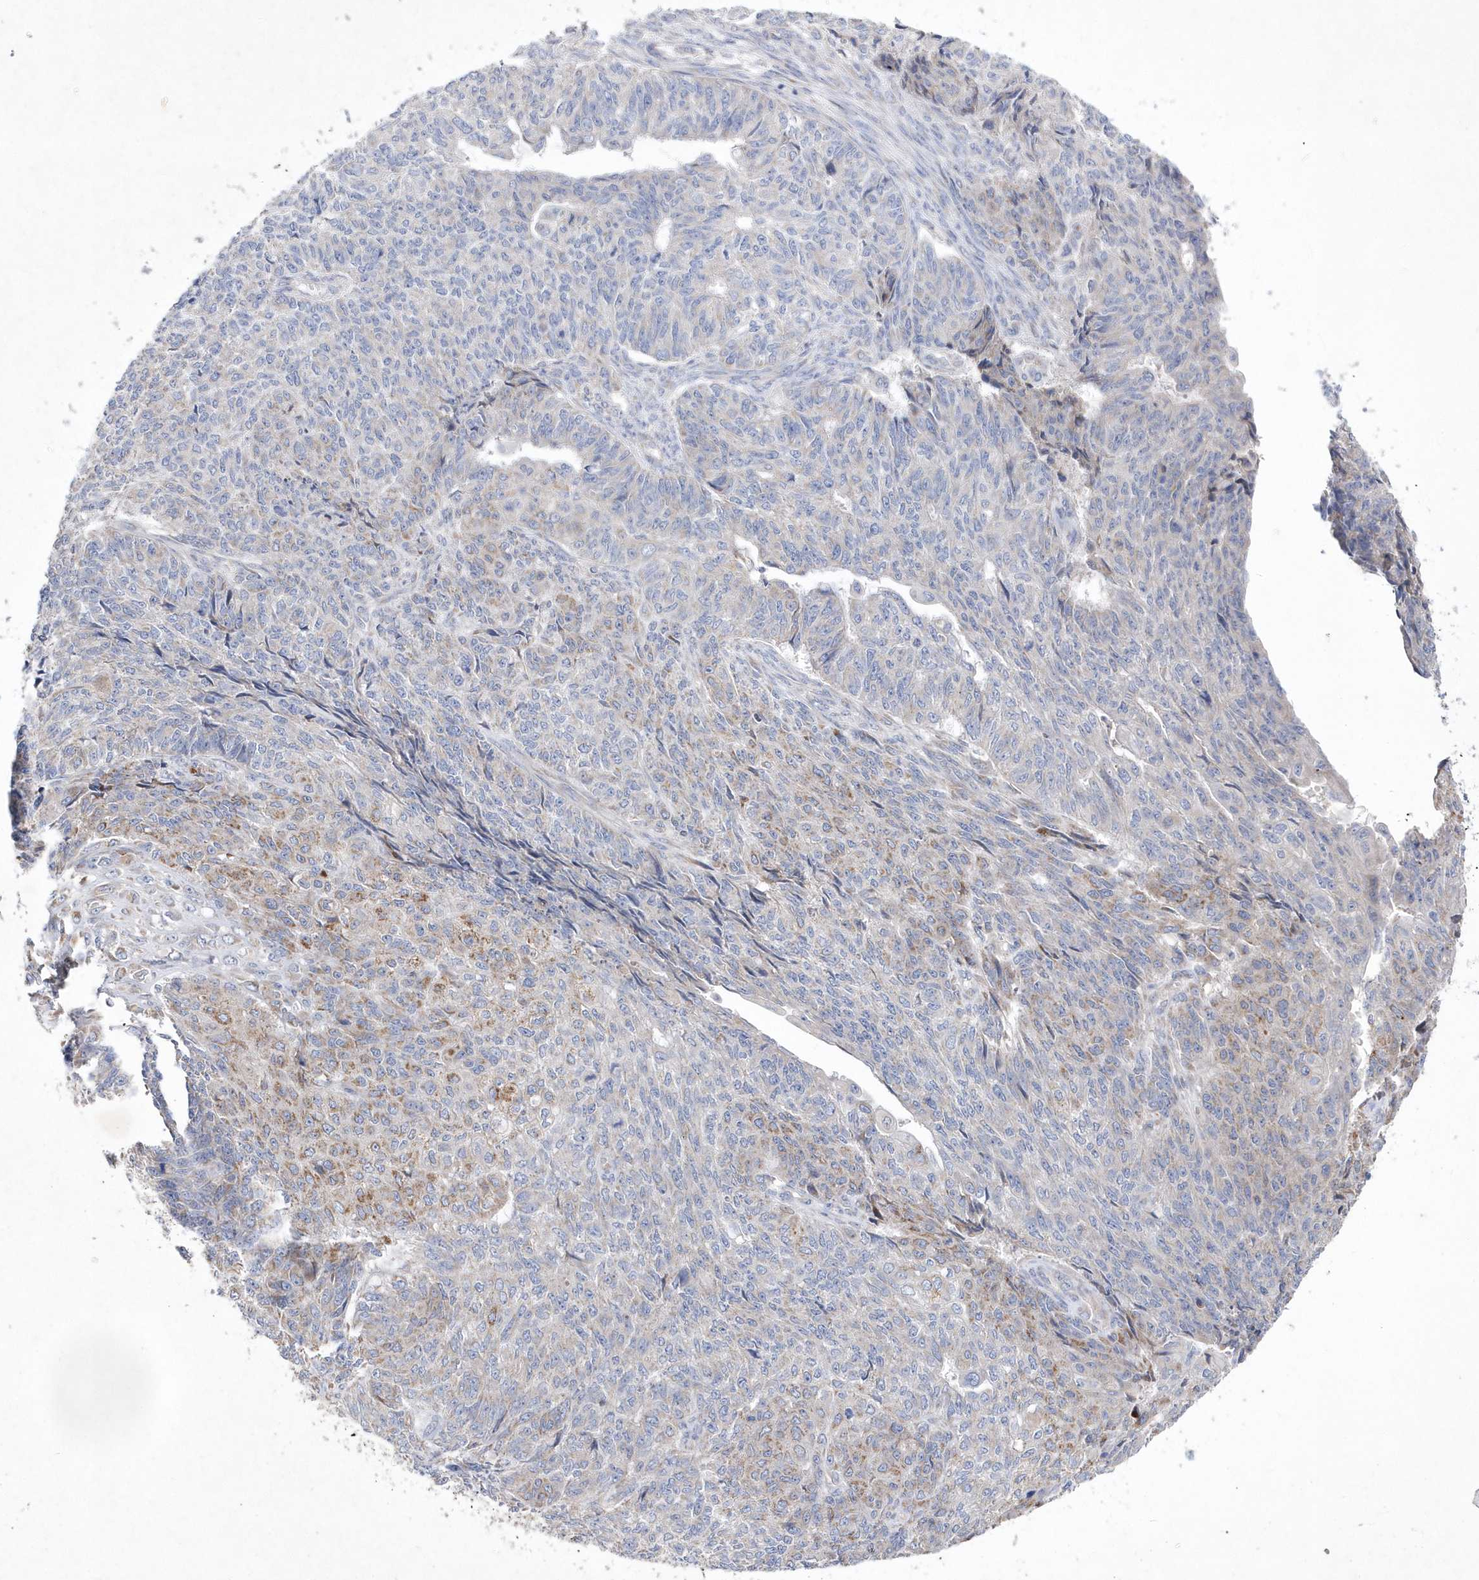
{"staining": {"intensity": "weak", "quantity": "<25%", "location": "cytoplasmic/membranous"}, "tissue": "endometrial cancer", "cell_type": "Tumor cells", "image_type": "cancer", "snomed": [{"axis": "morphology", "description": "Adenocarcinoma, NOS"}, {"axis": "topography", "description": "Endometrium"}], "caption": "The histopathology image demonstrates no significant staining in tumor cells of adenocarcinoma (endometrial).", "gene": "METTL8", "patient": {"sex": "female", "age": 32}}